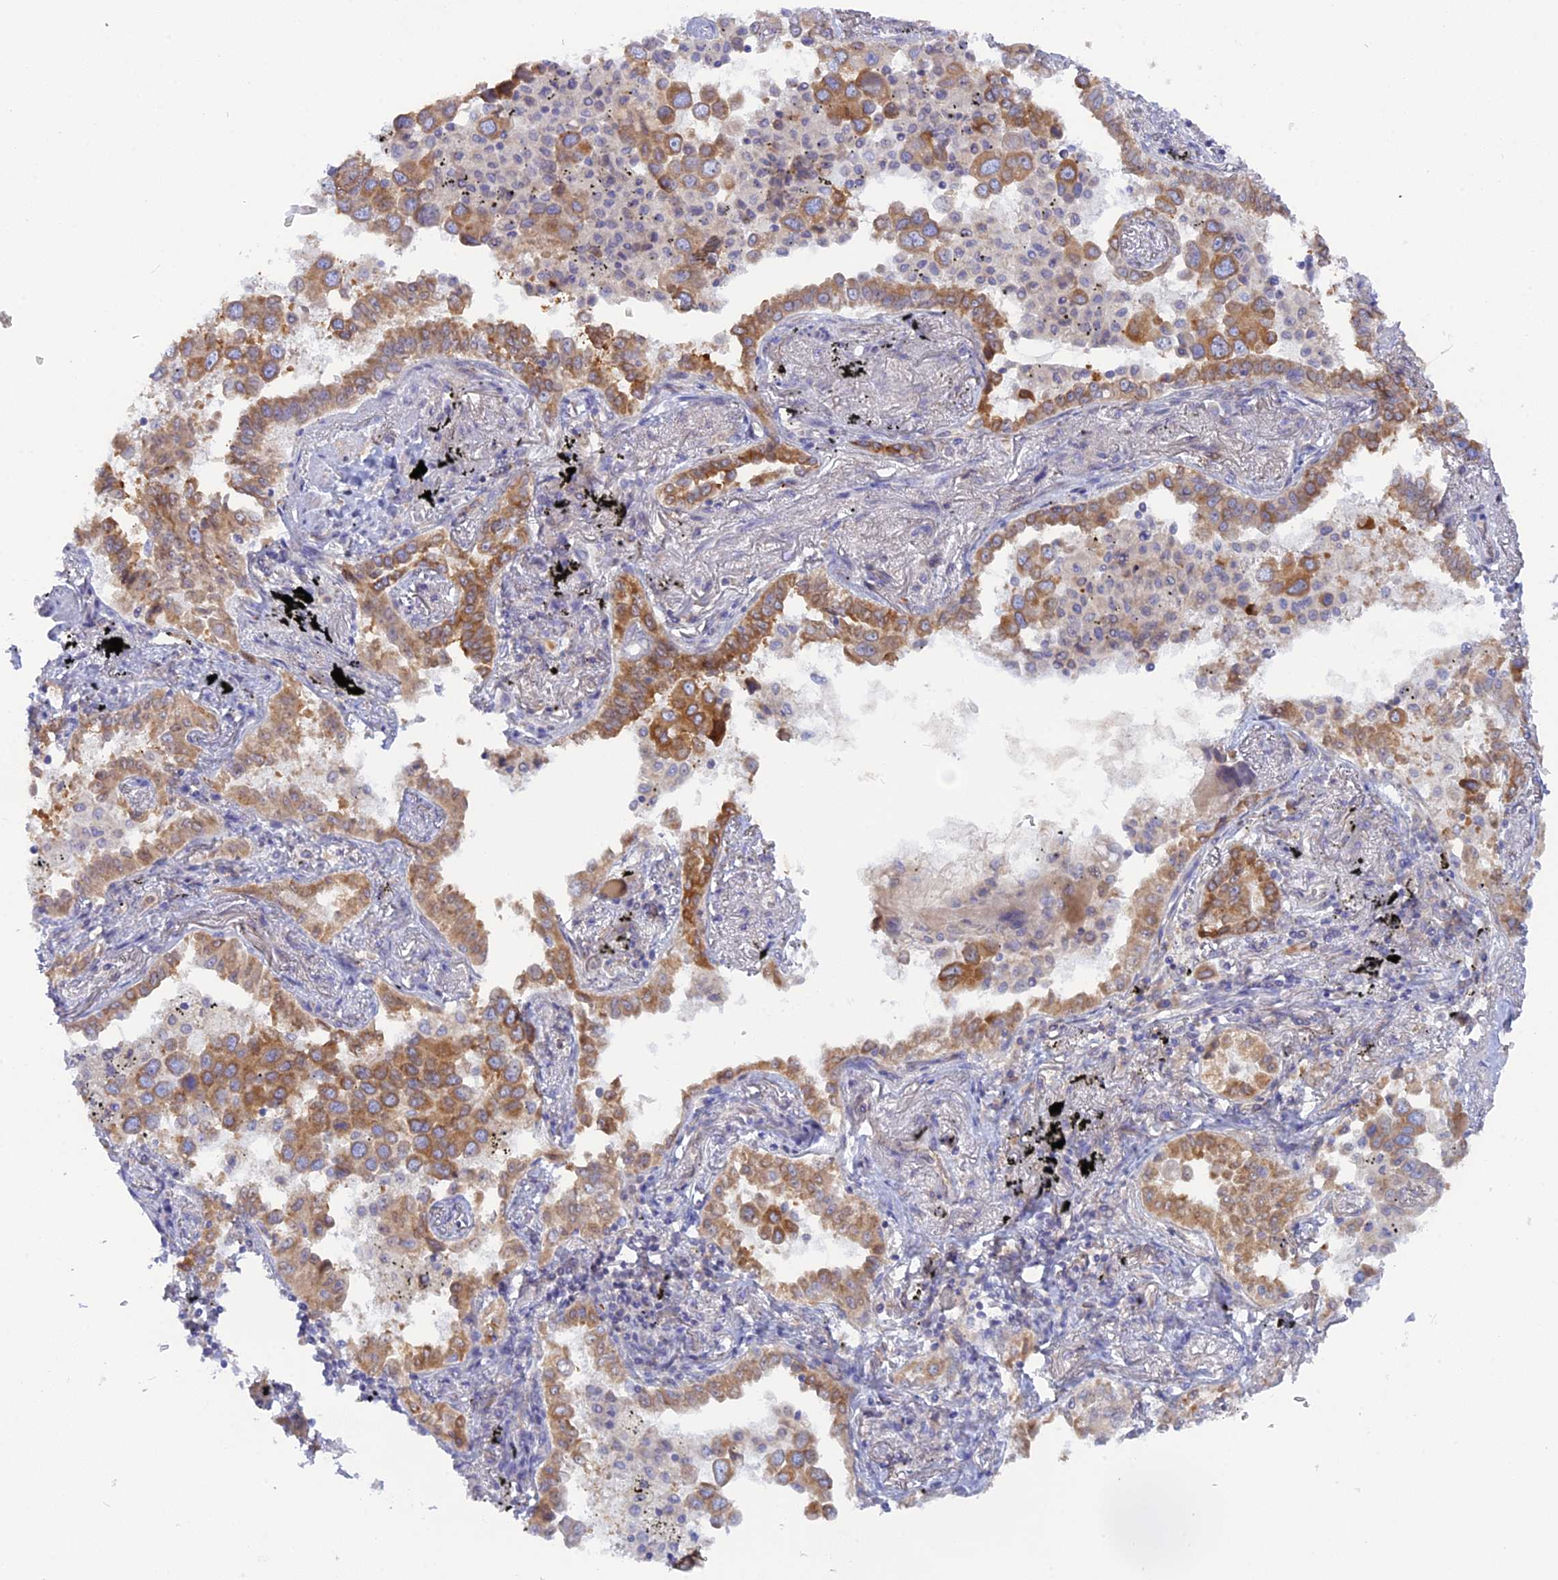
{"staining": {"intensity": "moderate", "quantity": ">75%", "location": "cytoplasmic/membranous"}, "tissue": "lung cancer", "cell_type": "Tumor cells", "image_type": "cancer", "snomed": [{"axis": "morphology", "description": "Adenocarcinoma, NOS"}, {"axis": "topography", "description": "Lung"}], "caption": "The micrograph reveals a brown stain indicating the presence of a protein in the cytoplasmic/membranous of tumor cells in lung cancer.", "gene": "TLCD1", "patient": {"sex": "male", "age": 67}}